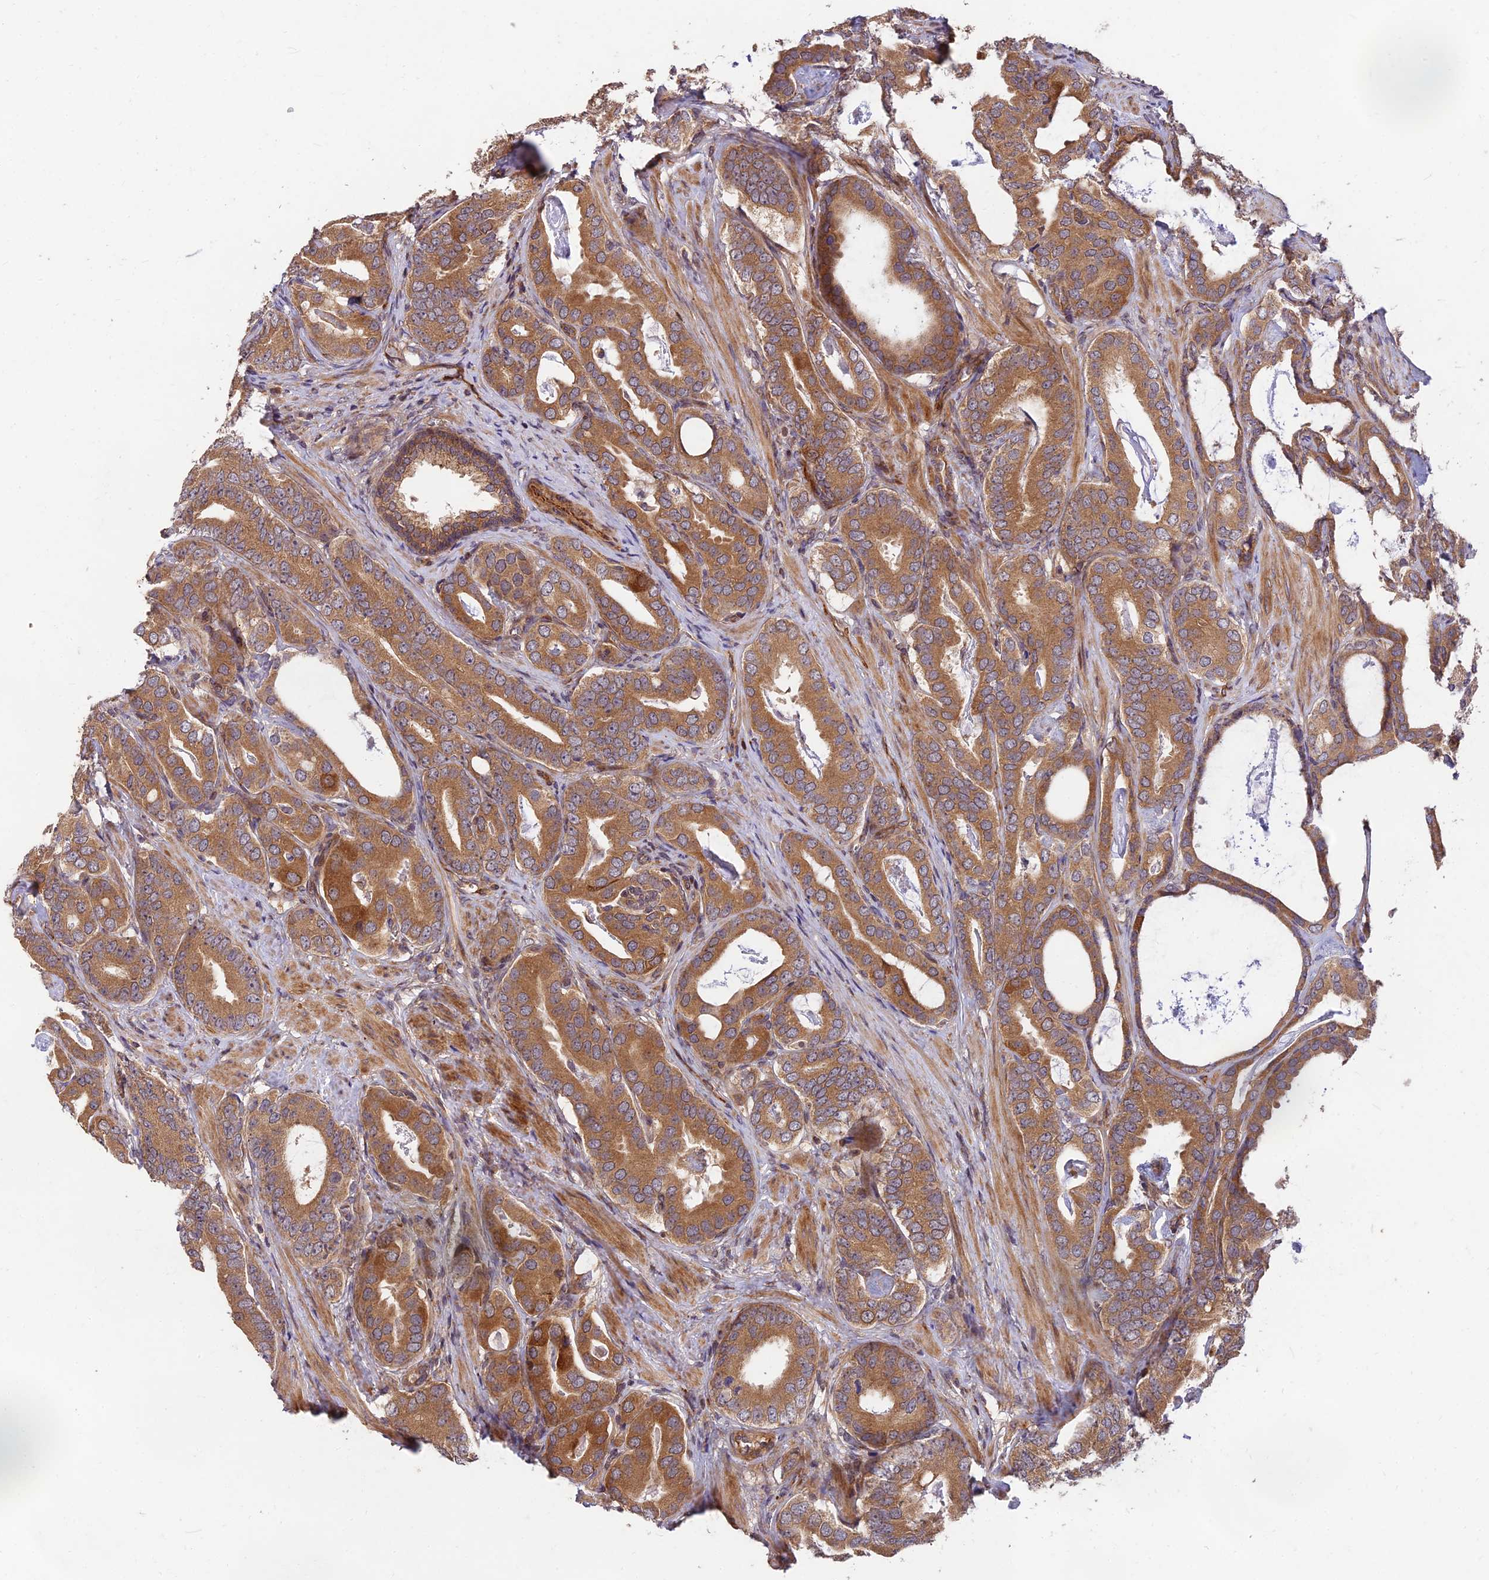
{"staining": {"intensity": "moderate", "quantity": ">75%", "location": "cytoplasmic/membranous"}, "tissue": "prostate cancer", "cell_type": "Tumor cells", "image_type": "cancer", "snomed": [{"axis": "morphology", "description": "Adenocarcinoma, Low grade"}, {"axis": "topography", "description": "Prostate"}], "caption": "Tumor cells demonstrate medium levels of moderate cytoplasmic/membranous positivity in about >75% of cells in human prostate cancer.", "gene": "MKKS", "patient": {"sex": "male", "age": 71}}